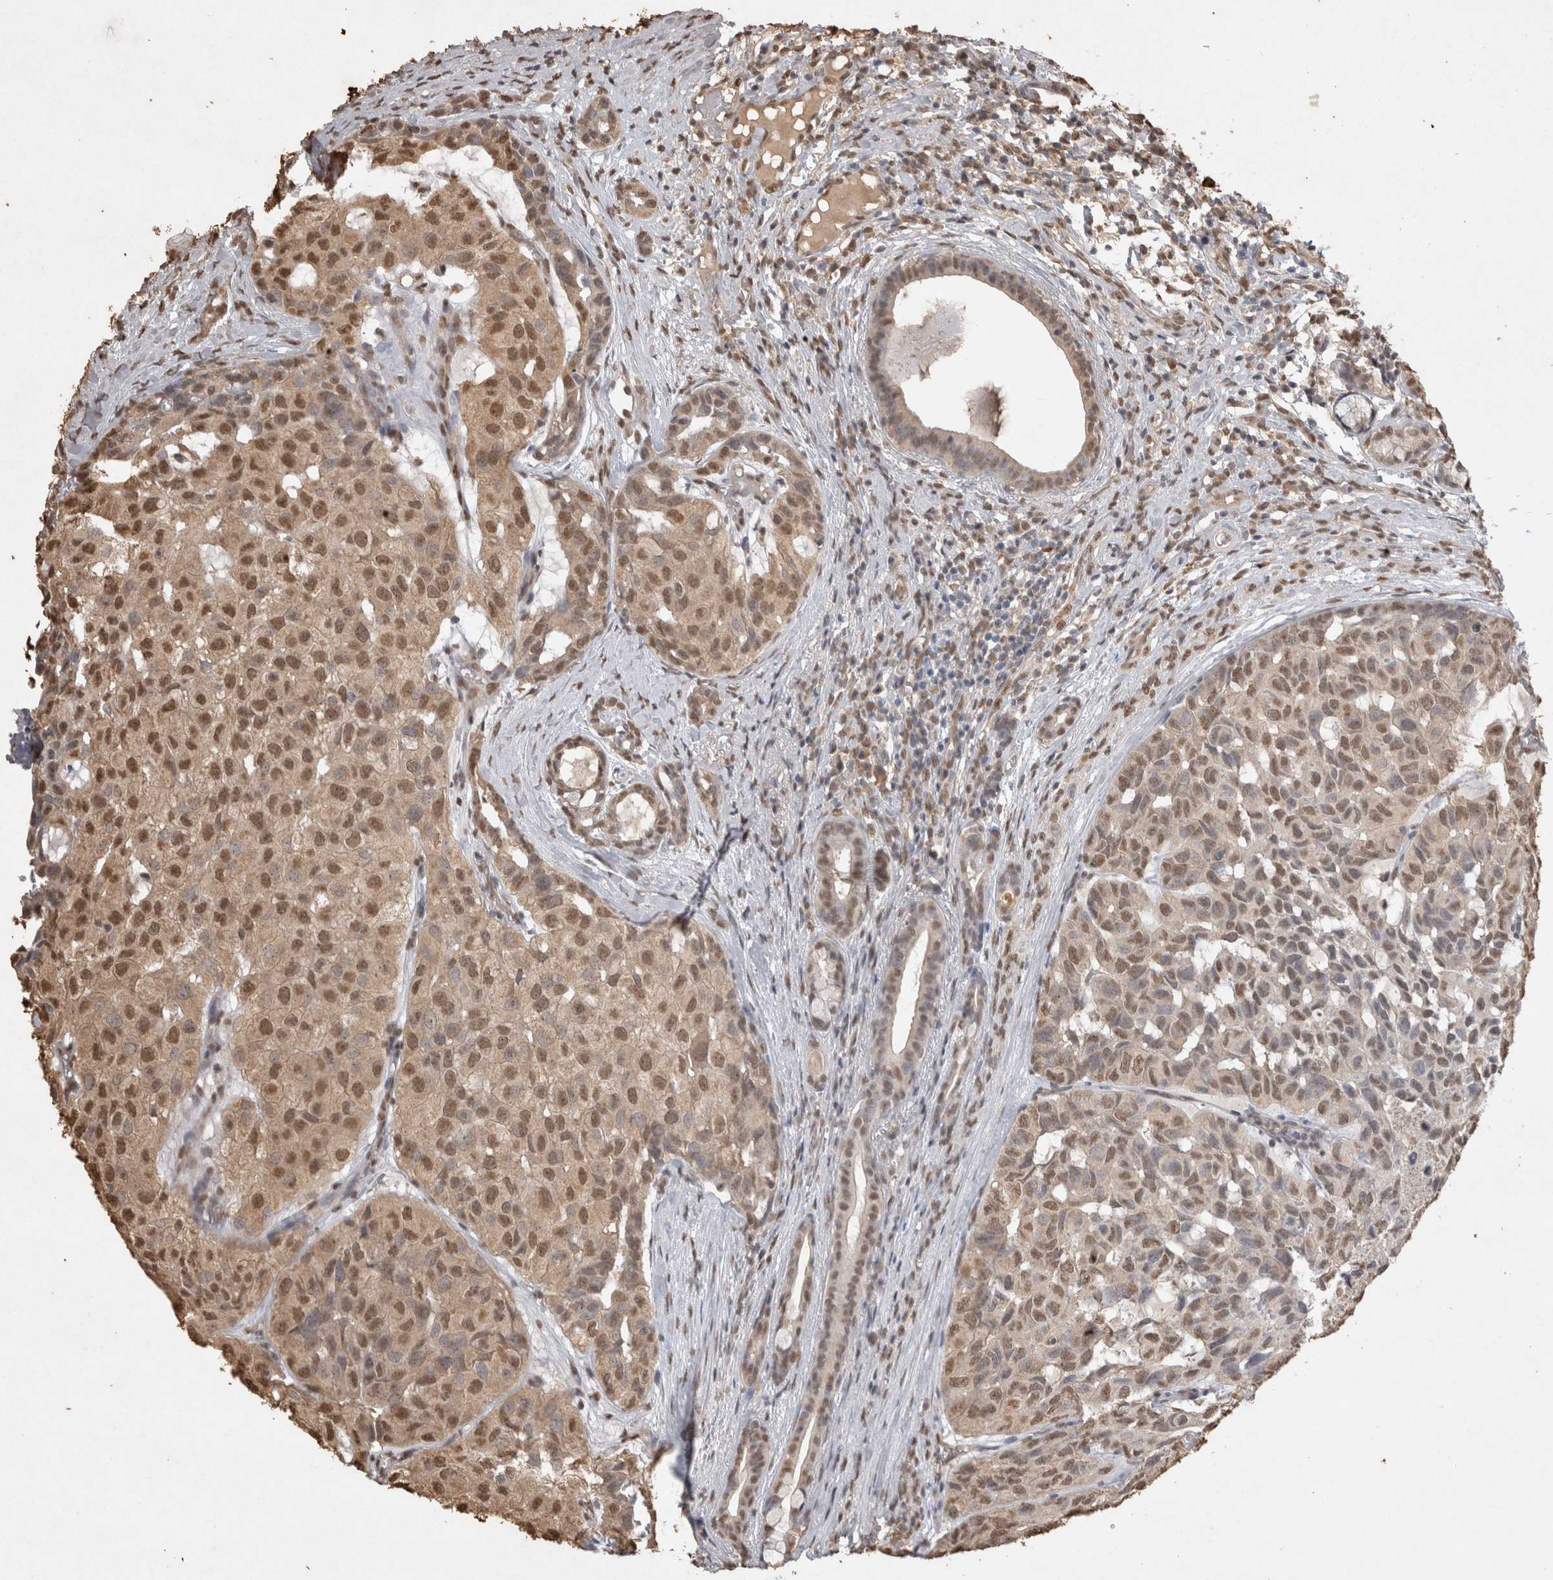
{"staining": {"intensity": "moderate", "quantity": ">75%", "location": "nuclear"}, "tissue": "head and neck cancer", "cell_type": "Tumor cells", "image_type": "cancer", "snomed": [{"axis": "morphology", "description": "Adenocarcinoma, NOS"}, {"axis": "topography", "description": "Salivary gland, NOS"}, {"axis": "topography", "description": "Head-Neck"}], "caption": "Human adenocarcinoma (head and neck) stained for a protein (brown) demonstrates moderate nuclear positive expression in approximately >75% of tumor cells.", "gene": "MLX", "patient": {"sex": "female", "age": 76}}